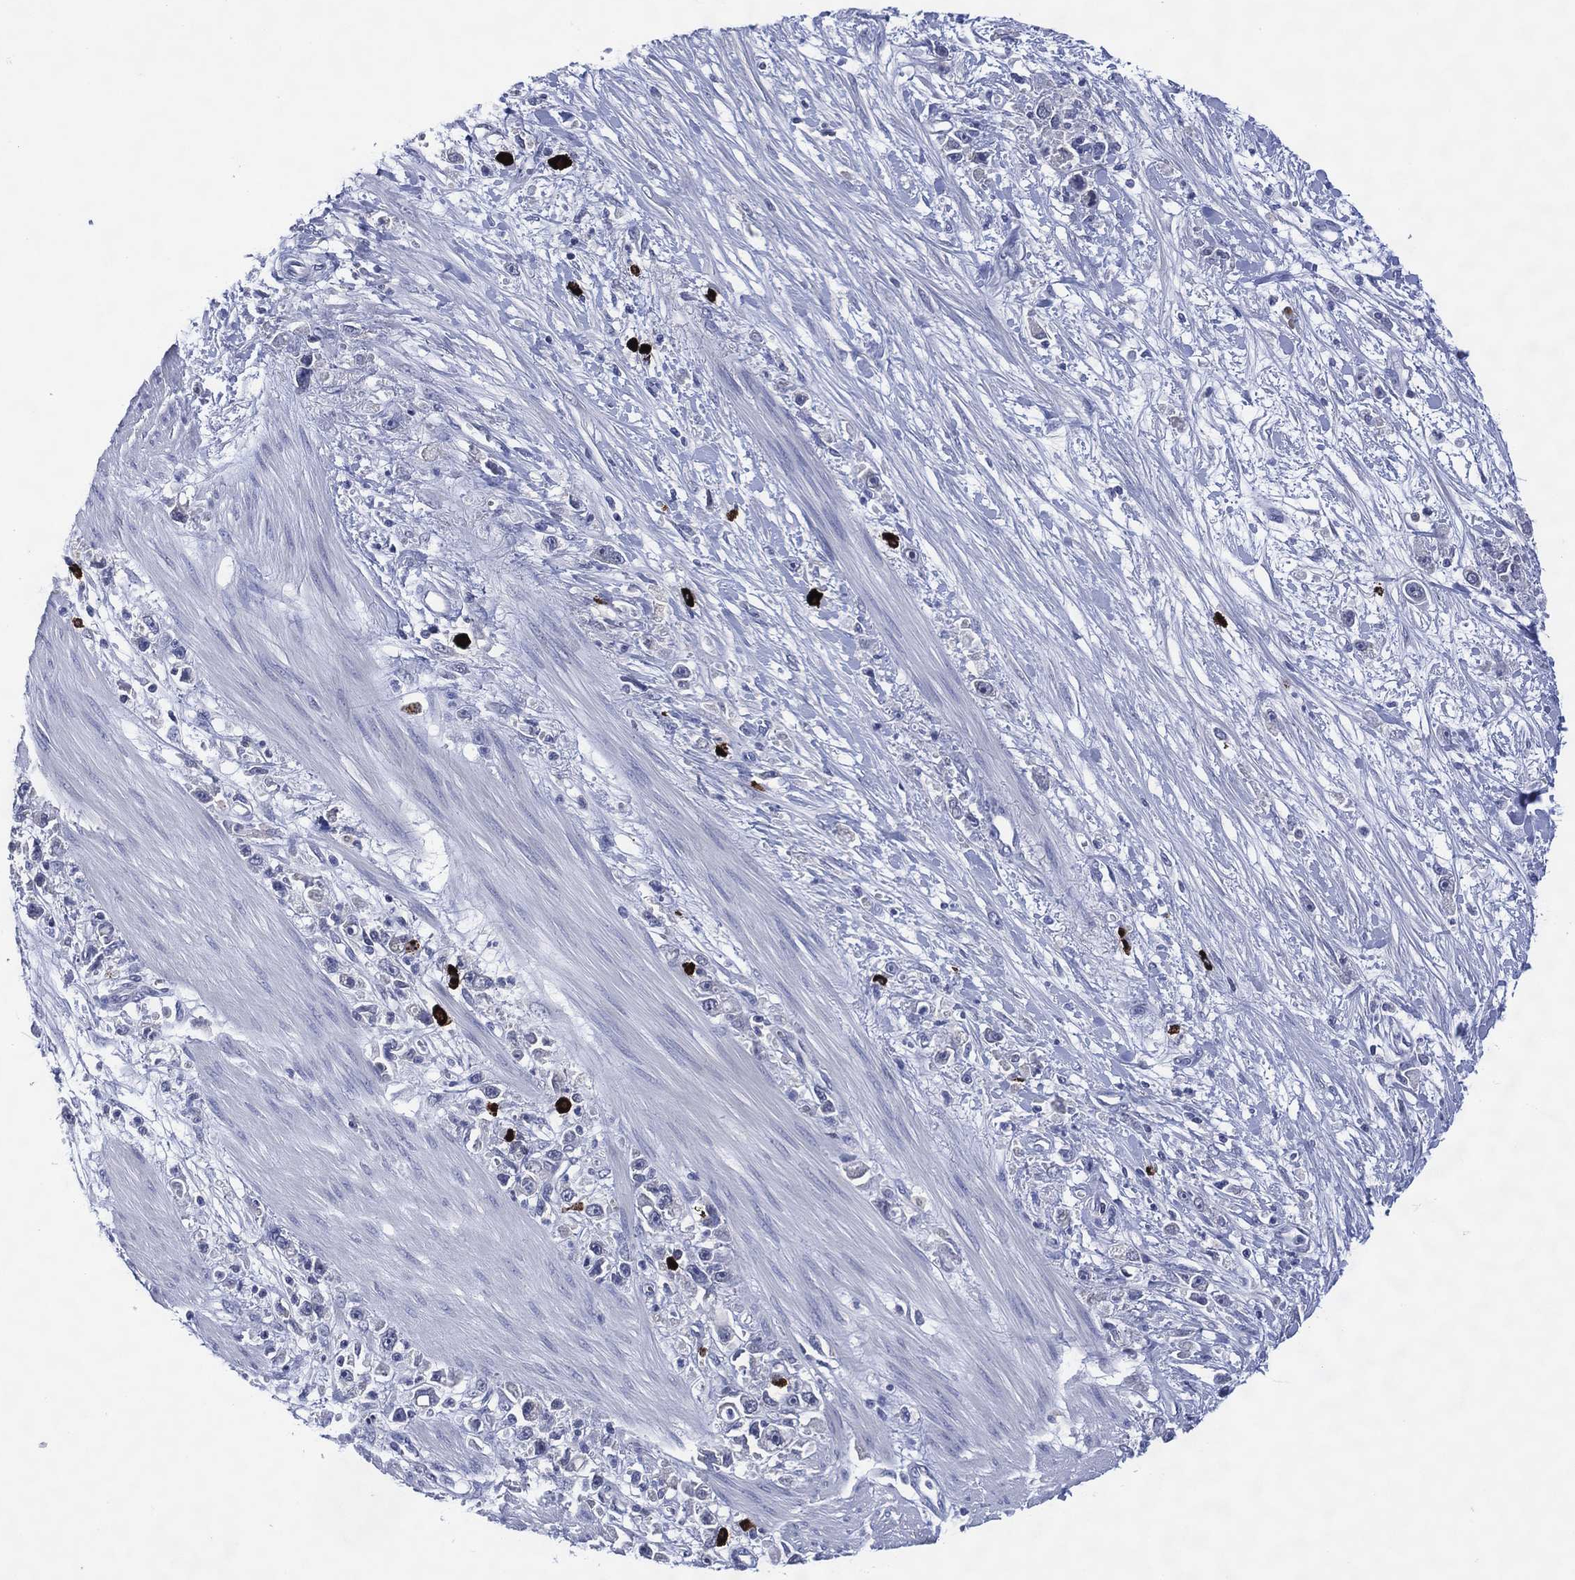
{"staining": {"intensity": "negative", "quantity": "none", "location": "none"}, "tissue": "stomach cancer", "cell_type": "Tumor cells", "image_type": "cancer", "snomed": [{"axis": "morphology", "description": "Adenocarcinoma, NOS"}, {"axis": "topography", "description": "Stomach"}], "caption": "The micrograph reveals no staining of tumor cells in stomach cancer (adenocarcinoma).", "gene": "USP26", "patient": {"sex": "female", "age": 59}}